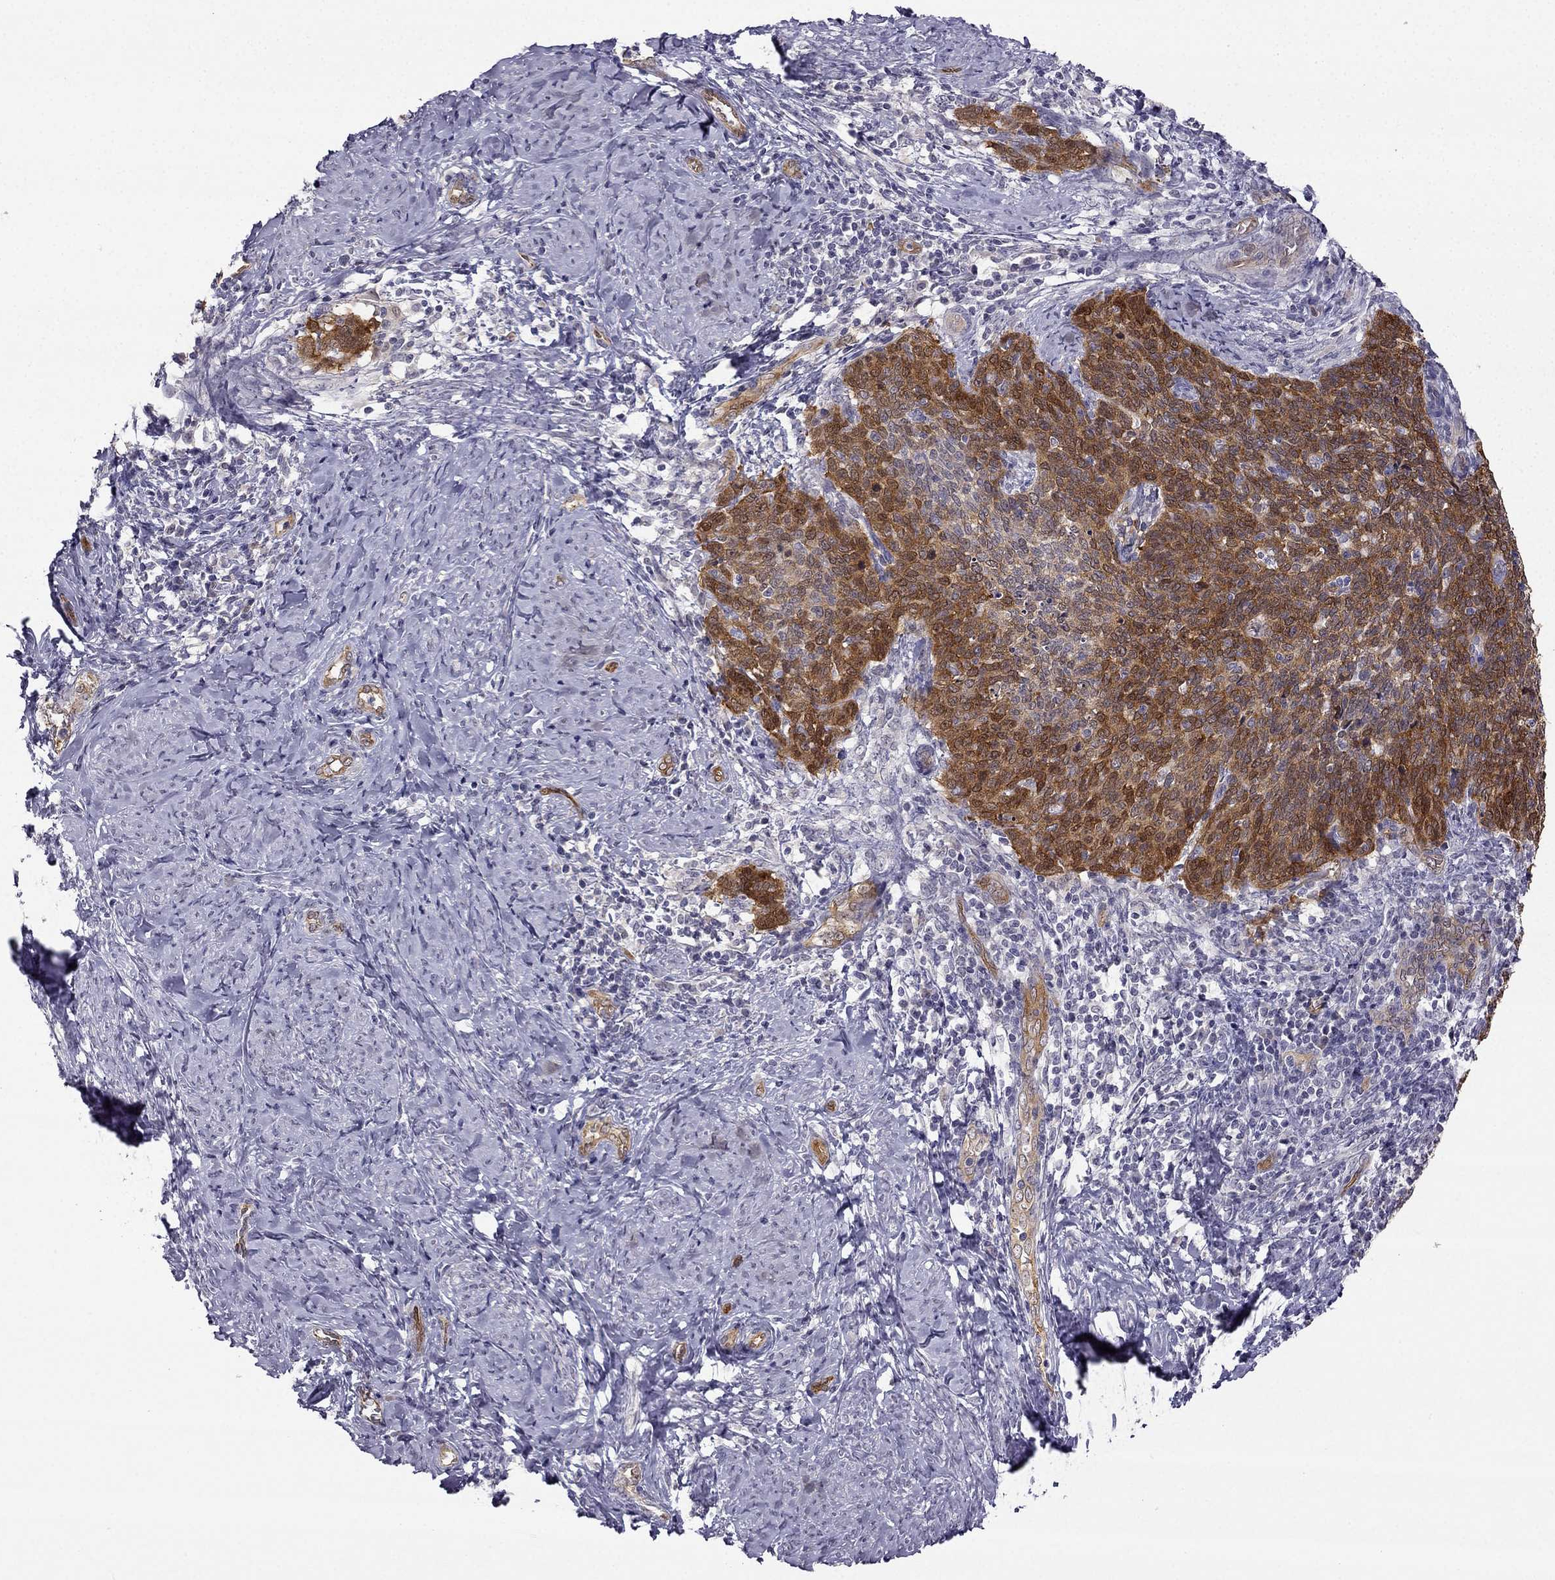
{"staining": {"intensity": "strong", "quantity": "25%-75%", "location": "cytoplasmic/membranous,nuclear"}, "tissue": "cervical cancer", "cell_type": "Tumor cells", "image_type": "cancer", "snomed": [{"axis": "morphology", "description": "Normal tissue, NOS"}, {"axis": "morphology", "description": "Squamous cell carcinoma, NOS"}, {"axis": "topography", "description": "Cervix"}], "caption": "DAB (3,3'-diaminobenzidine) immunohistochemical staining of cervical cancer reveals strong cytoplasmic/membranous and nuclear protein expression in about 25%-75% of tumor cells. The staining was performed using DAB (3,3'-diaminobenzidine), with brown indicating positive protein expression. Nuclei are stained blue with hematoxylin.", "gene": "NQO1", "patient": {"sex": "female", "age": 39}}